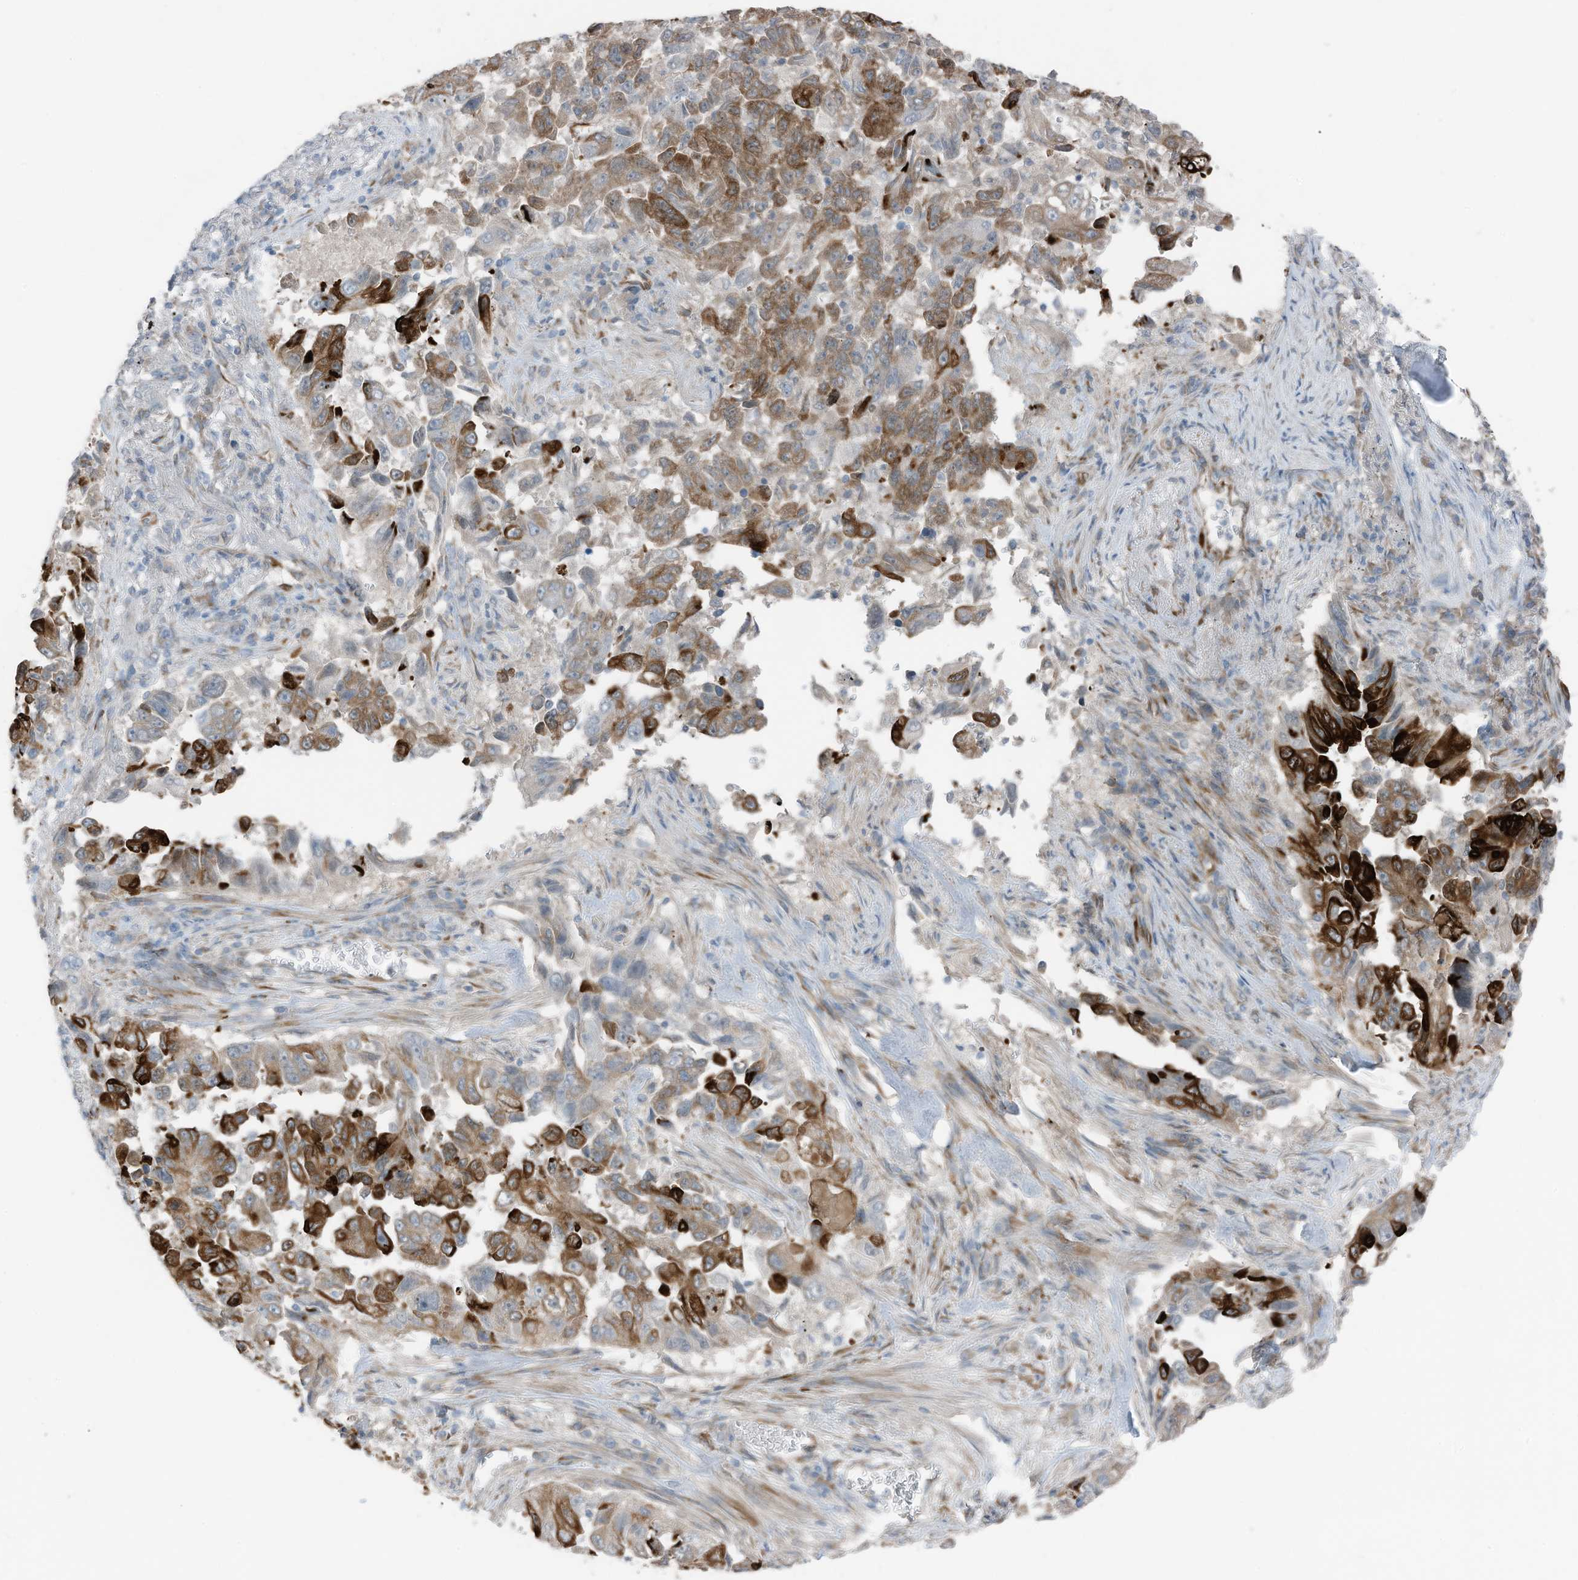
{"staining": {"intensity": "strong", "quantity": "25%-75%", "location": "cytoplasmic/membranous"}, "tissue": "lung cancer", "cell_type": "Tumor cells", "image_type": "cancer", "snomed": [{"axis": "morphology", "description": "Adenocarcinoma, NOS"}, {"axis": "topography", "description": "Lung"}], "caption": "Brown immunohistochemical staining in human lung cancer demonstrates strong cytoplasmic/membranous expression in approximately 25%-75% of tumor cells.", "gene": "ARHGEF33", "patient": {"sex": "female", "age": 51}}